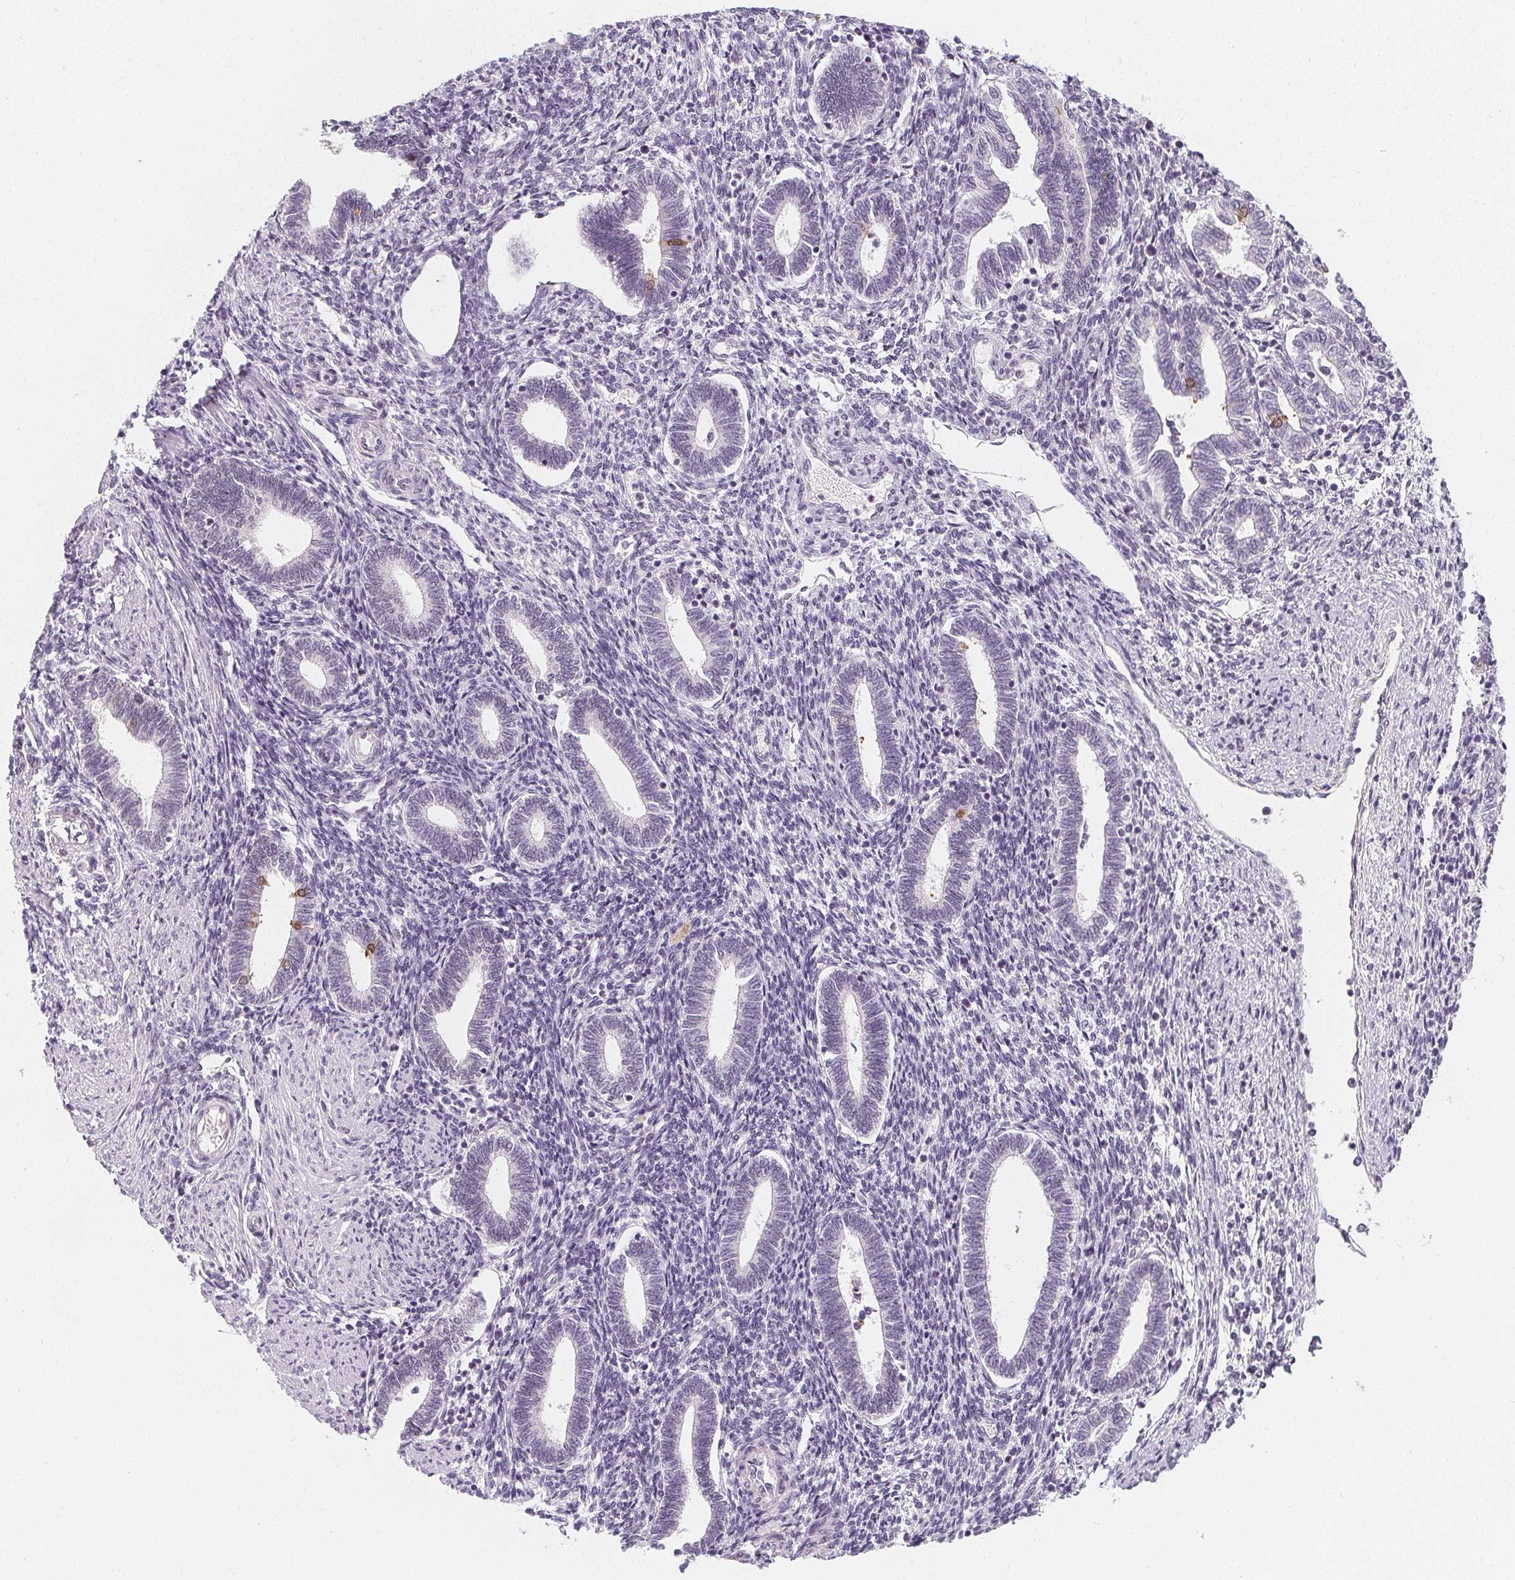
{"staining": {"intensity": "negative", "quantity": "none", "location": "none"}, "tissue": "endometrium", "cell_type": "Cells in endometrial stroma", "image_type": "normal", "snomed": [{"axis": "morphology", "description": "Normal tissue, NOS"}, {"axis": "topography", "description": "Endometrium"}], "caption": "Histopathology image shows no protein positivity in cells in endometrial stroma of normal endometrium. (Brightfield microscopy of DAB immunohistochemistry (IHC) at high magnification).", "gene": "DBX2", "patient": {"sex": "female", "age": 42}}